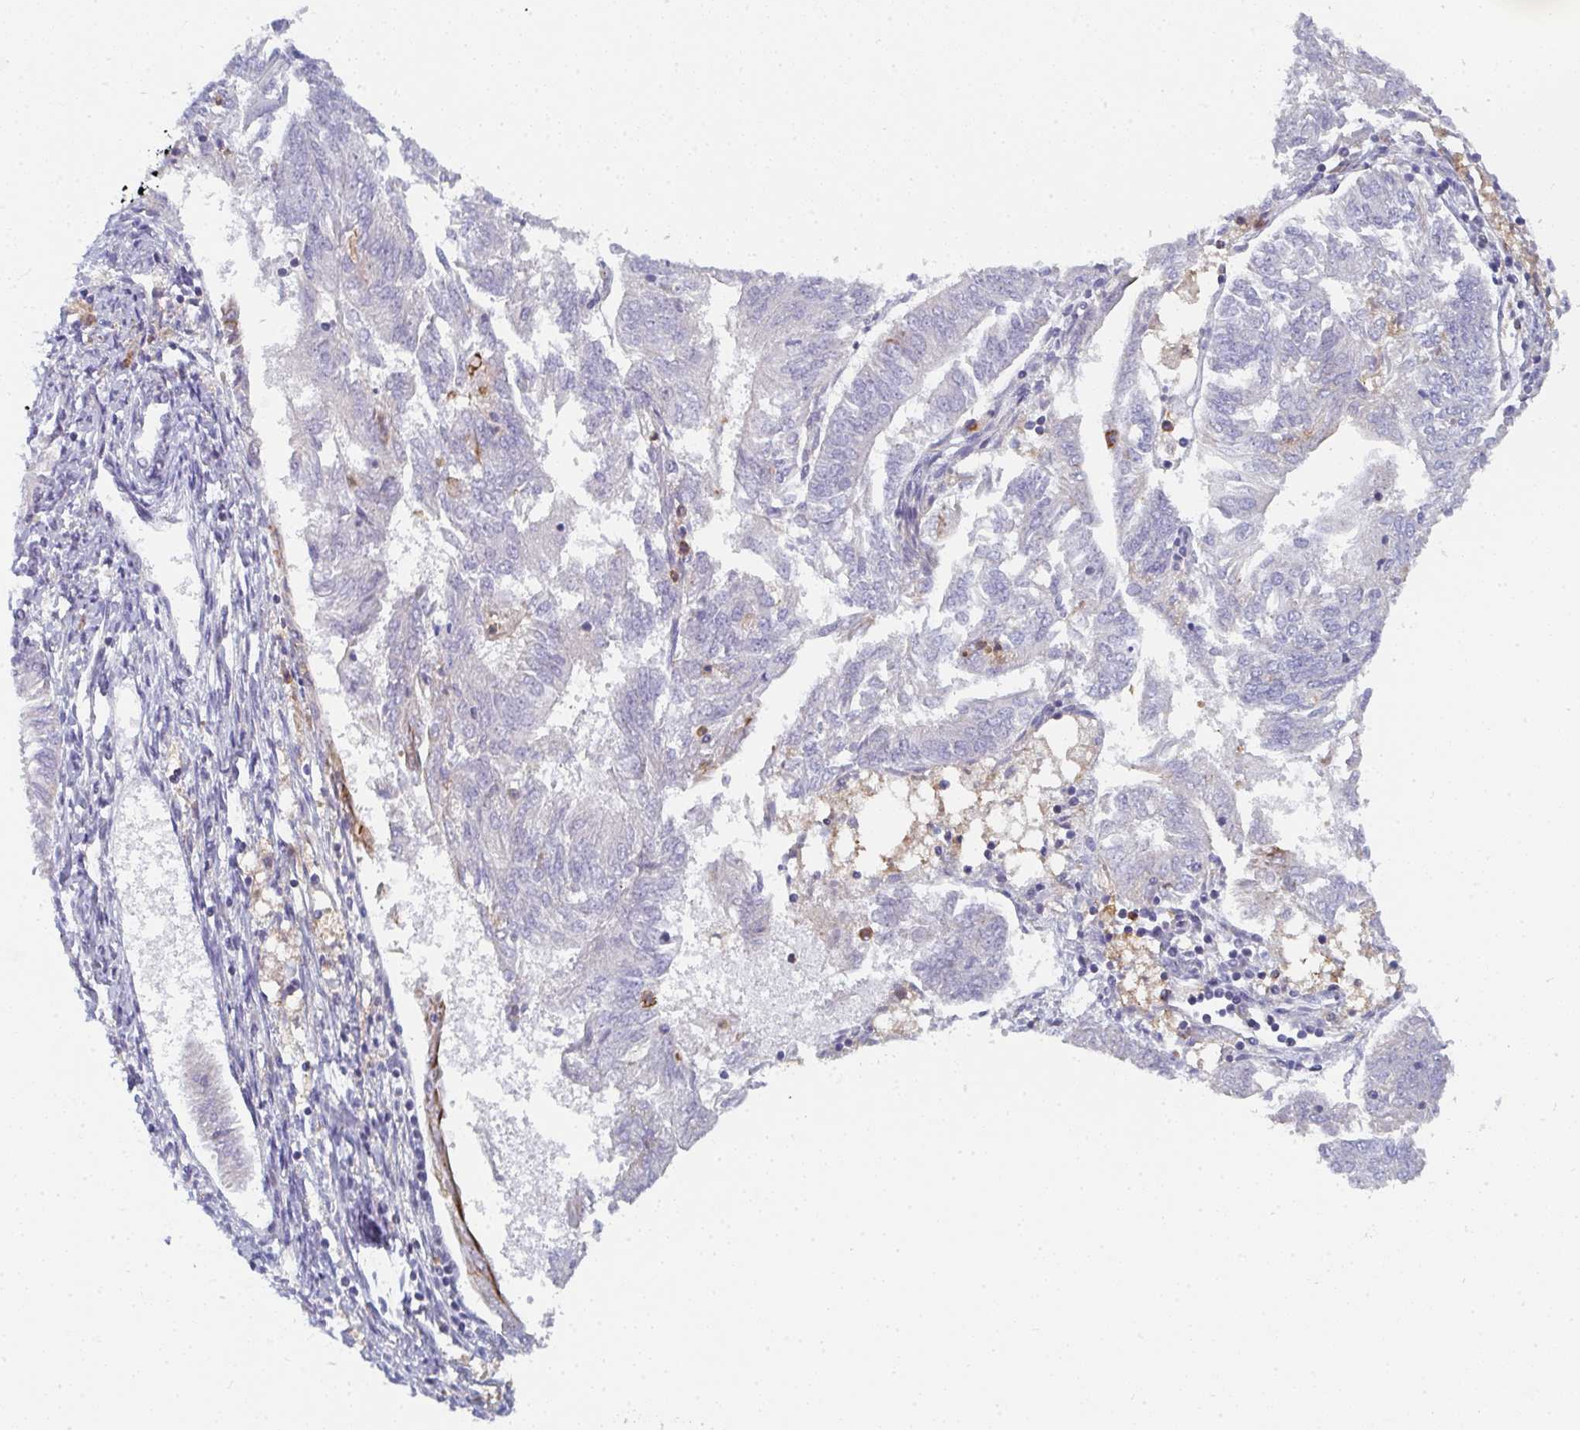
{"staining": {"intensity": "negative", "quantity": "none", "location": "none"}, "tissue": "endometrial cancer", "cell_type": "Tumor cells", "image_type": "cancer", "snomed": [{"axis": "morphology", "description": "Adenocarcinoma, NOS"}, {"axis": "topography", "description": "Endometrium"}], "caption": "A histopathology image of human endometrial adenocarcinoma is negative for staining in tumor cells.", "gene": "KLHL33", "patient": {"sex": "female", "age": 58}}